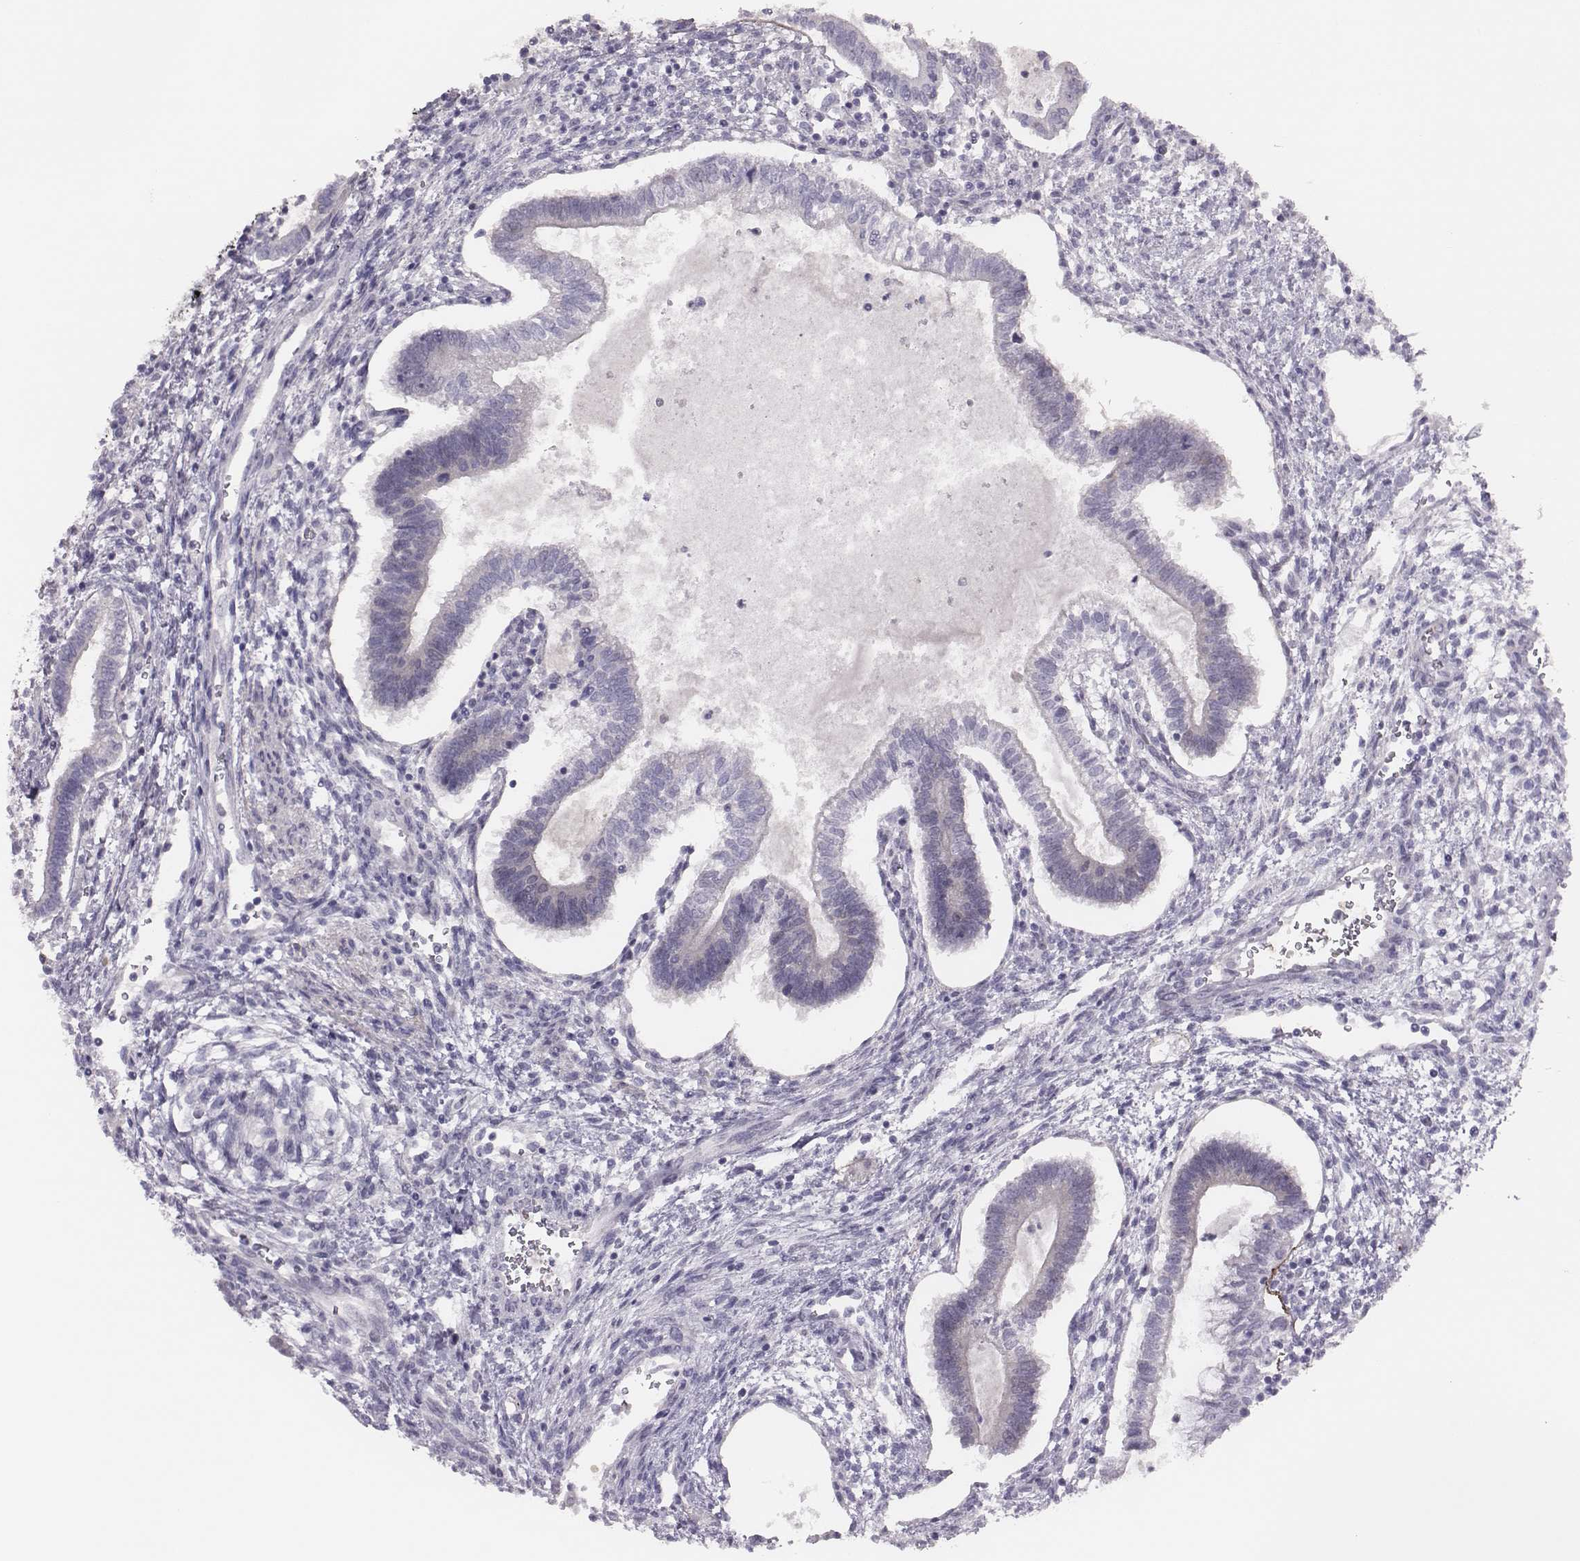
{"staining": {"intensity": "negative", "quantity": "none", "location": "none"}, "tissue": "testis cancer", "cell_type": "Tumor cells", "image_type": "cancer", "snomed": [{"axis": "morphology", "description": "Carcinoma, Embryonal, NOS"}, {"axis": "topography", "description": "Testis"}], "caption": "DAB immunohistochemical staining of testis cancer exhibits no significant expression in tumor cells.", "gene": "PBK", "patient": {"sex": "male", "age": 37}}